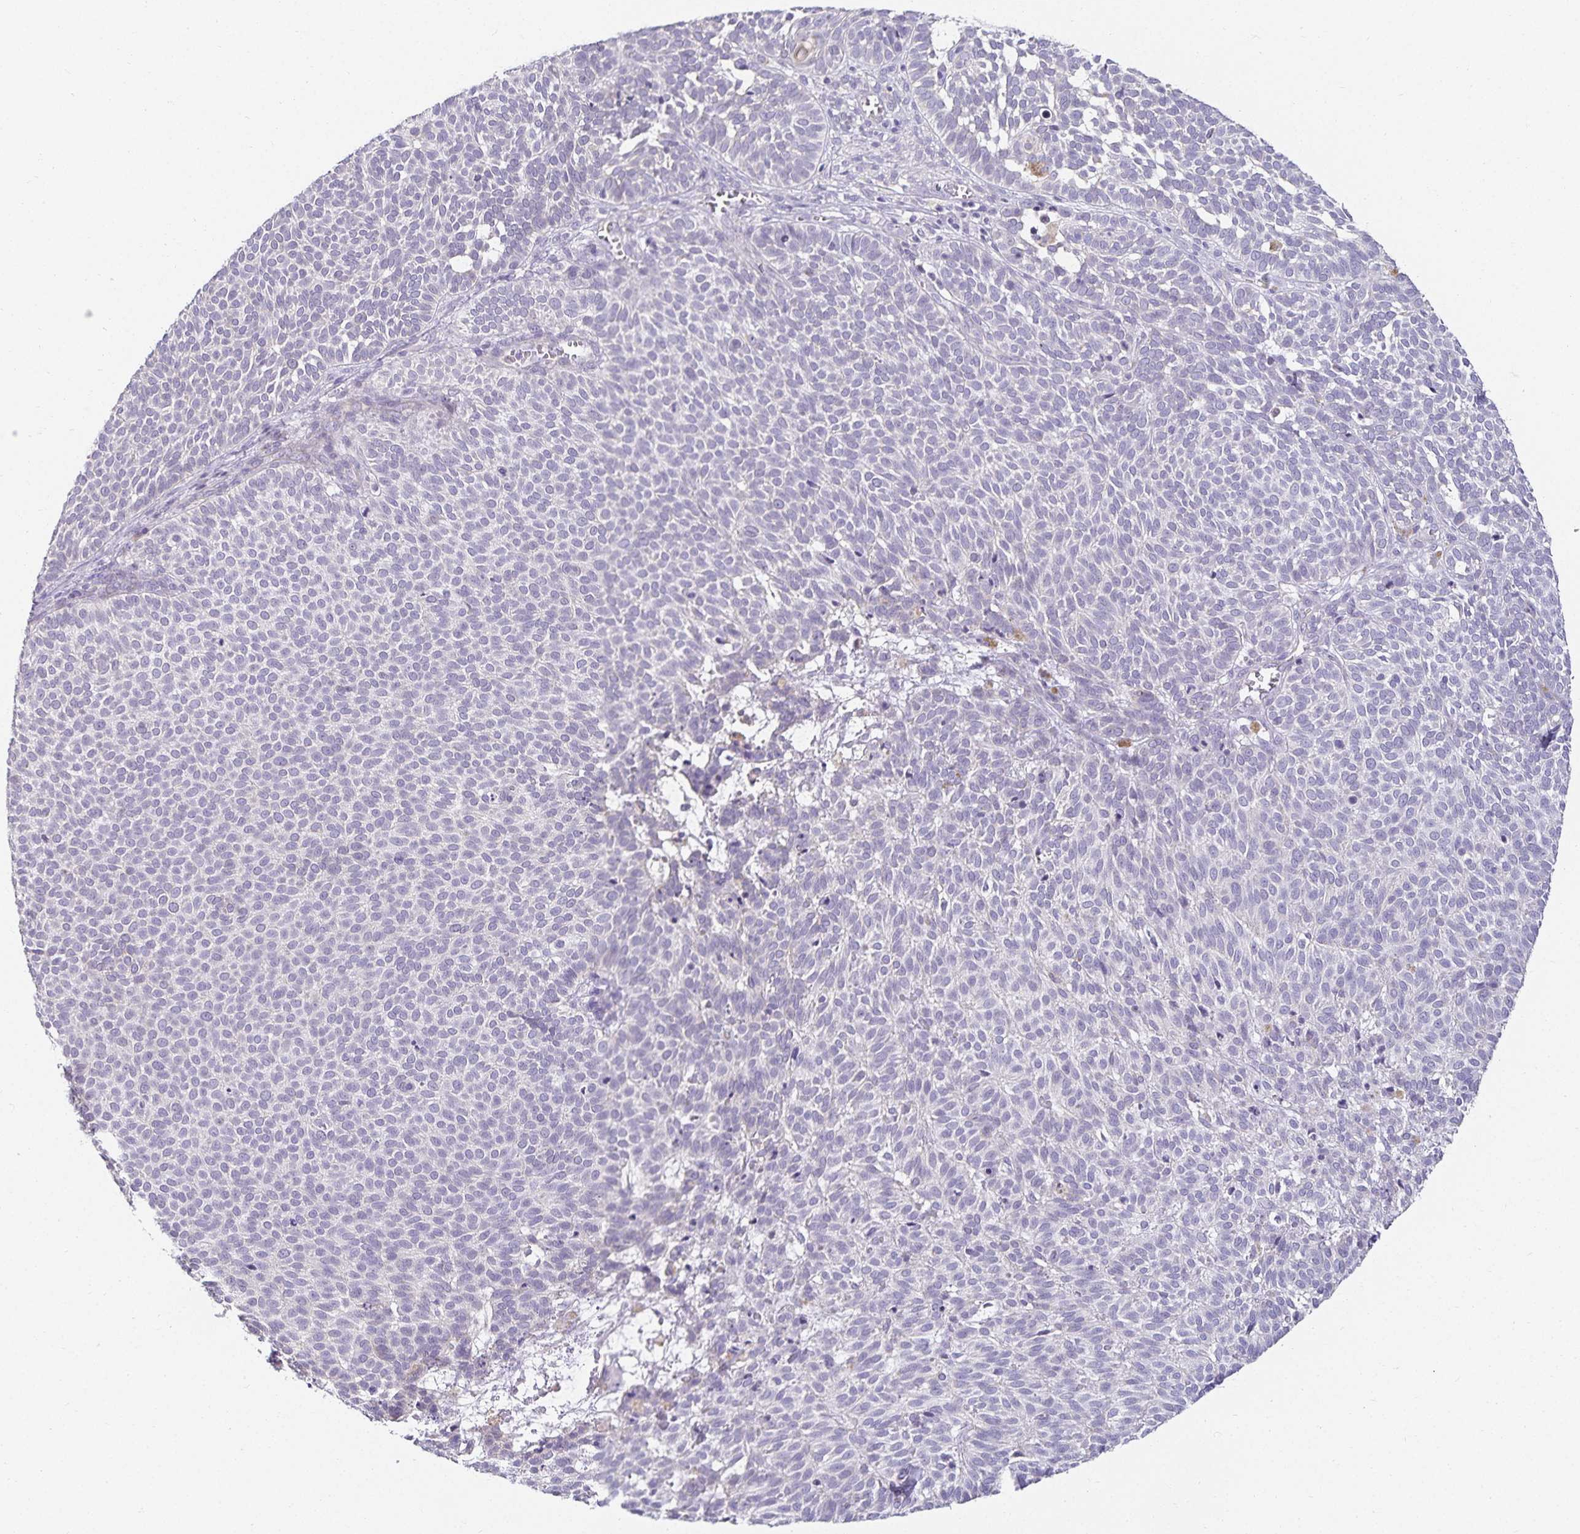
{"staining": {"intensity": "negative", "quantity": "none", "location": "none"}, "tissue": "skin cancer", "cell_type": "Tumor cells", "image_type": "cancer", "snomed": [{"axis": "morphology", "description": "Basal cell carcinoma"}, {"axis": "topography", "description": "Skin"}], "caption": "This is an immunohistochemistry (IHC) image of human skin cancer (basal cell carcinoma). There is no positivity in tumor cells.", "gene": "GP2", "patient": {"sex": "male", "age": 63}}